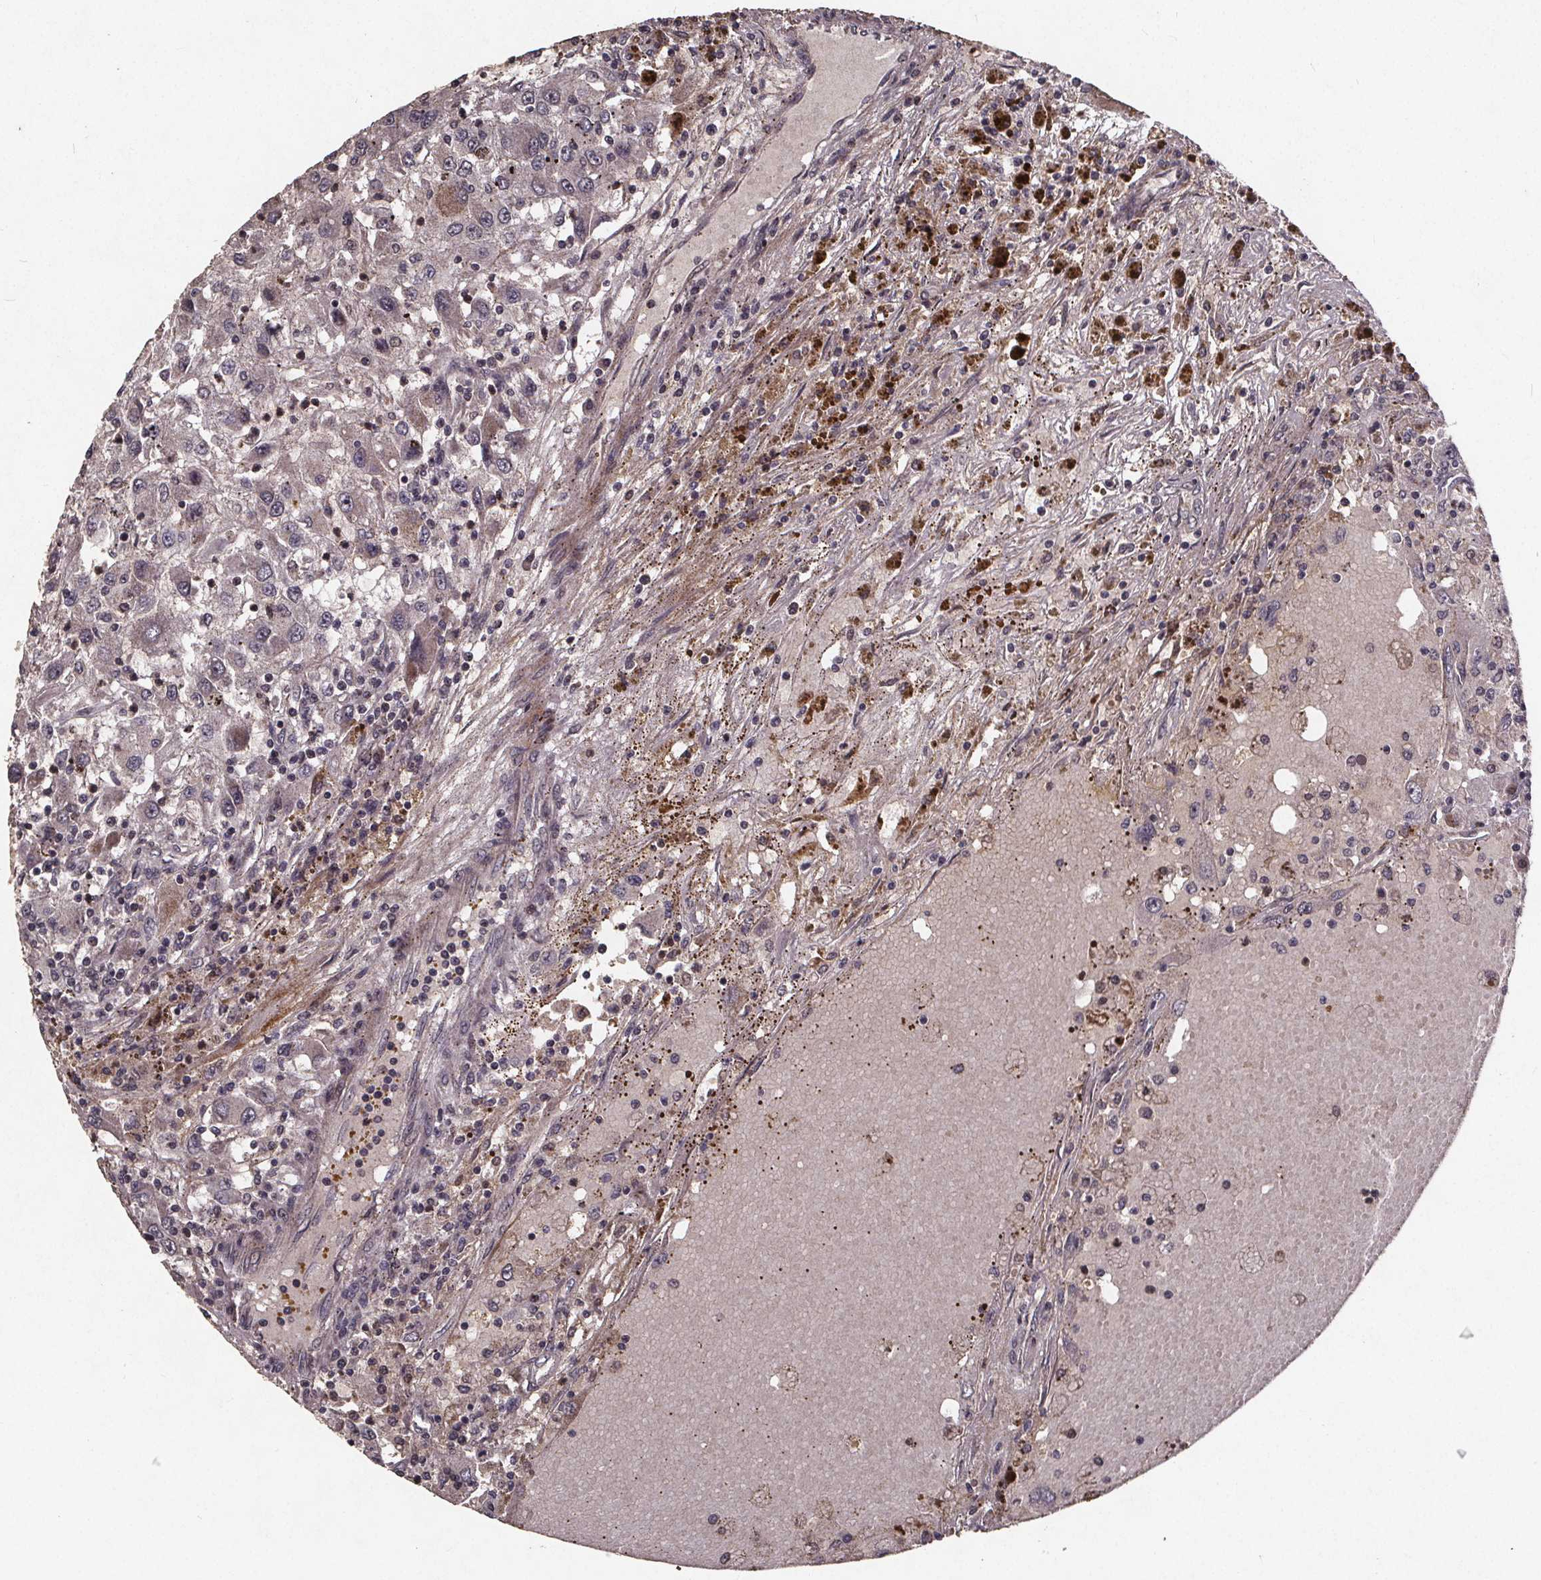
{"staining": {"intensity": "negative", "quantity": "none", "location": "none"}, "tissue": "renal cancer", "cell_type": "Tumor cells", "image_type": "cancer", "snomed": [{"axis": "morphology", "description": "Adenocarcinoma, NOS"}, {"axis": "topography", "description": "Kidney"}], "caption": "DAB immunohistochemical staining of human renal cancer (adenocarcinoma) shows no significant positivity in tumor cells.", "gene": "GPX3", "patient": {"sex": "female", "age": 67}}